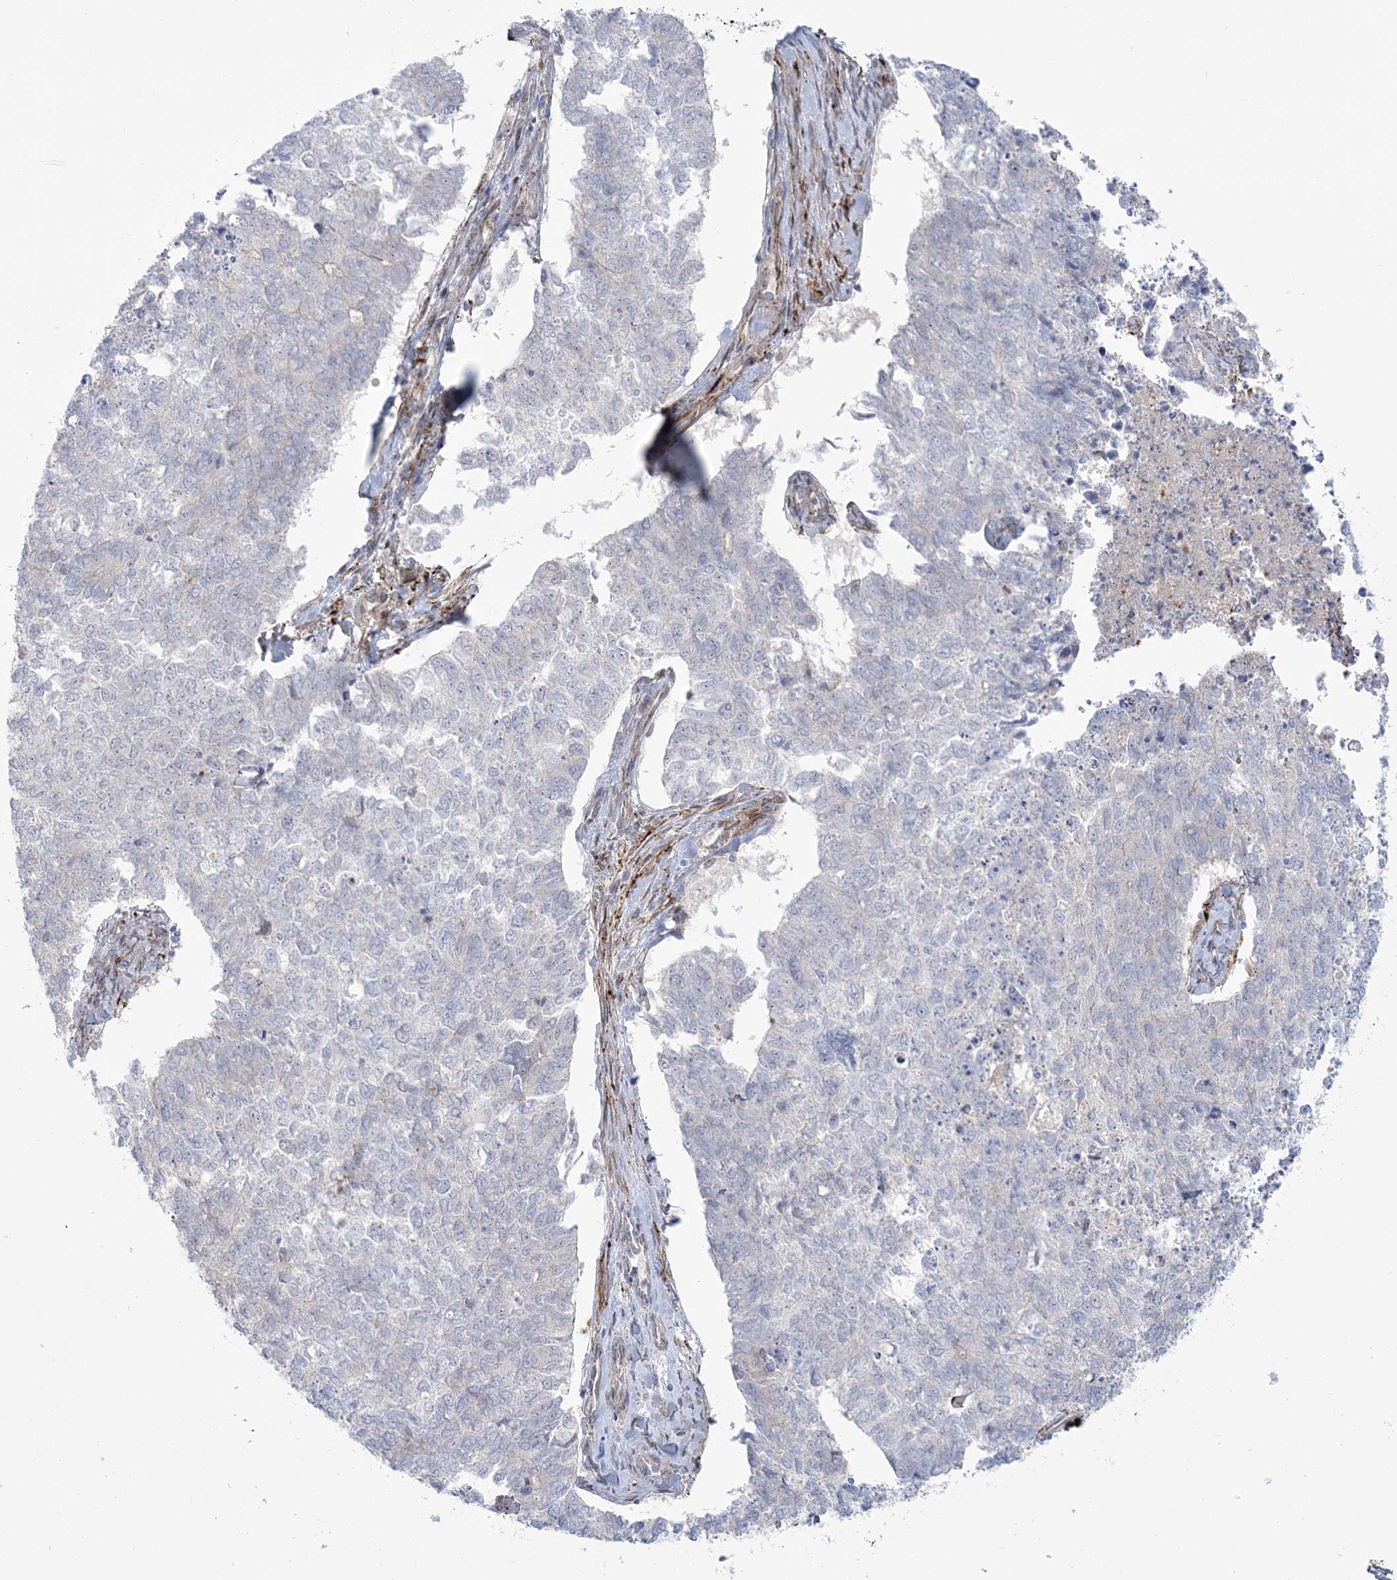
{"staining": {"intensity": "negative", "quantity": "none", "location": "none"}, "tissue": "cervical cancer", "cell_type": "Tumor cells", "image_type": "cancer", "snomed": [{"axis": "morphology", "description": "Squamous cell carcinoma, NOS"}, {"axis": "topography", "description": "Cervix"}], "caption": "This is an immunohistochemistry (IHC) micrograph of cervical squamous cell carcinoma. There is no expression in tumor cells.", "gene": "NUDT9", "patient": {"sex": "female", "age": 63}}